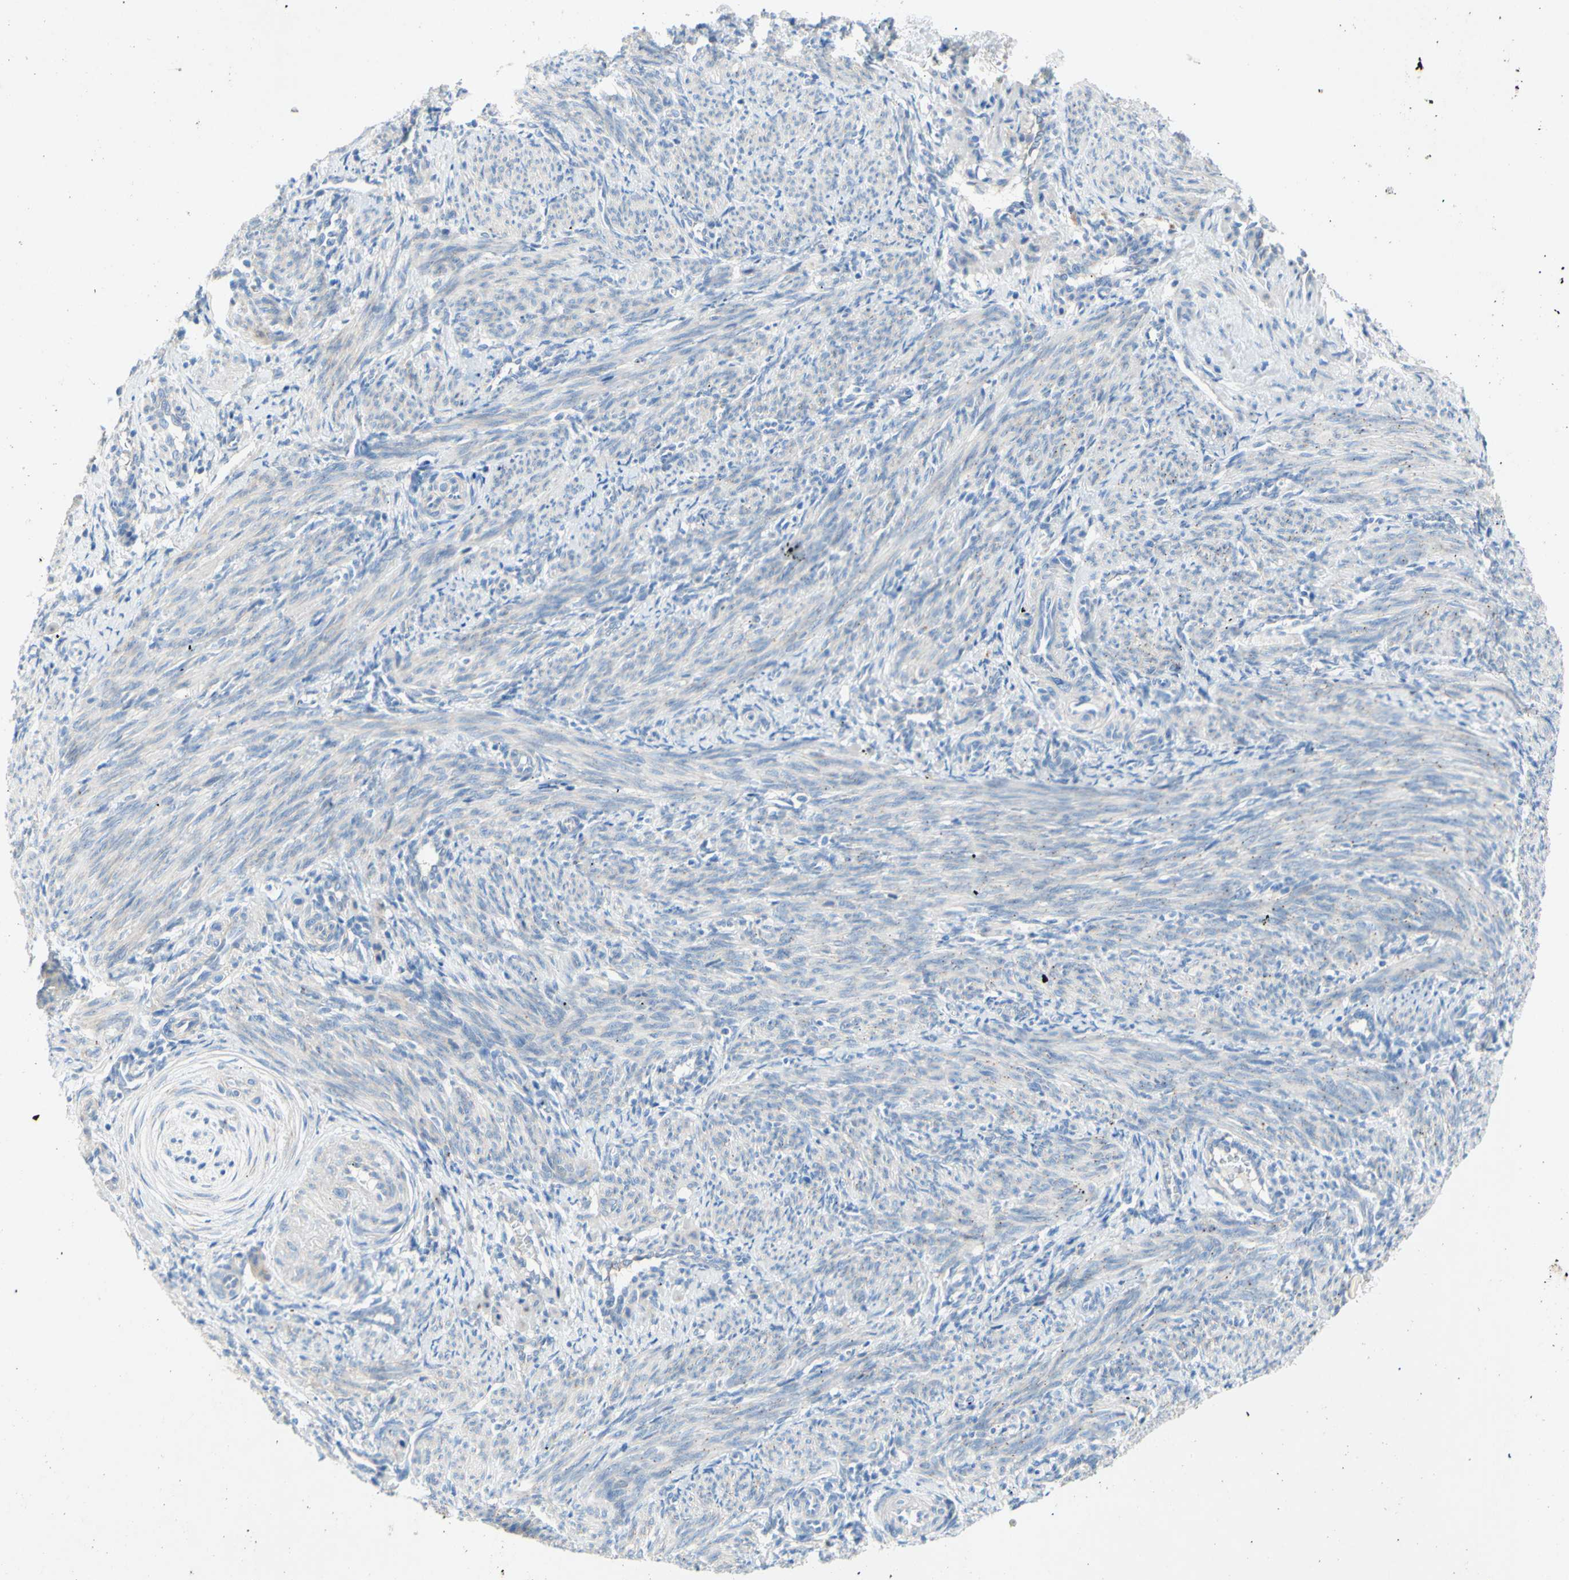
{"staining": {"intensity": "negative", "quantity": "none", "location": "none"}, "tissue": "smooth muscle", "cell_type": "Smooth muscle cells", "image_type": "normal", "snomed": [{"axis": "morphology", "description": "Normal tissue, NOS"}, {"axis": "topography", "description": "Endometrium"}], "caption": "Human smooth muscle stained for a protein using immunohistochemistry (IHC) demonstrates no expression in smooth muscle cells.", "gene": "TMIGD2", "patient": {"sex": "female", "age": 33}}